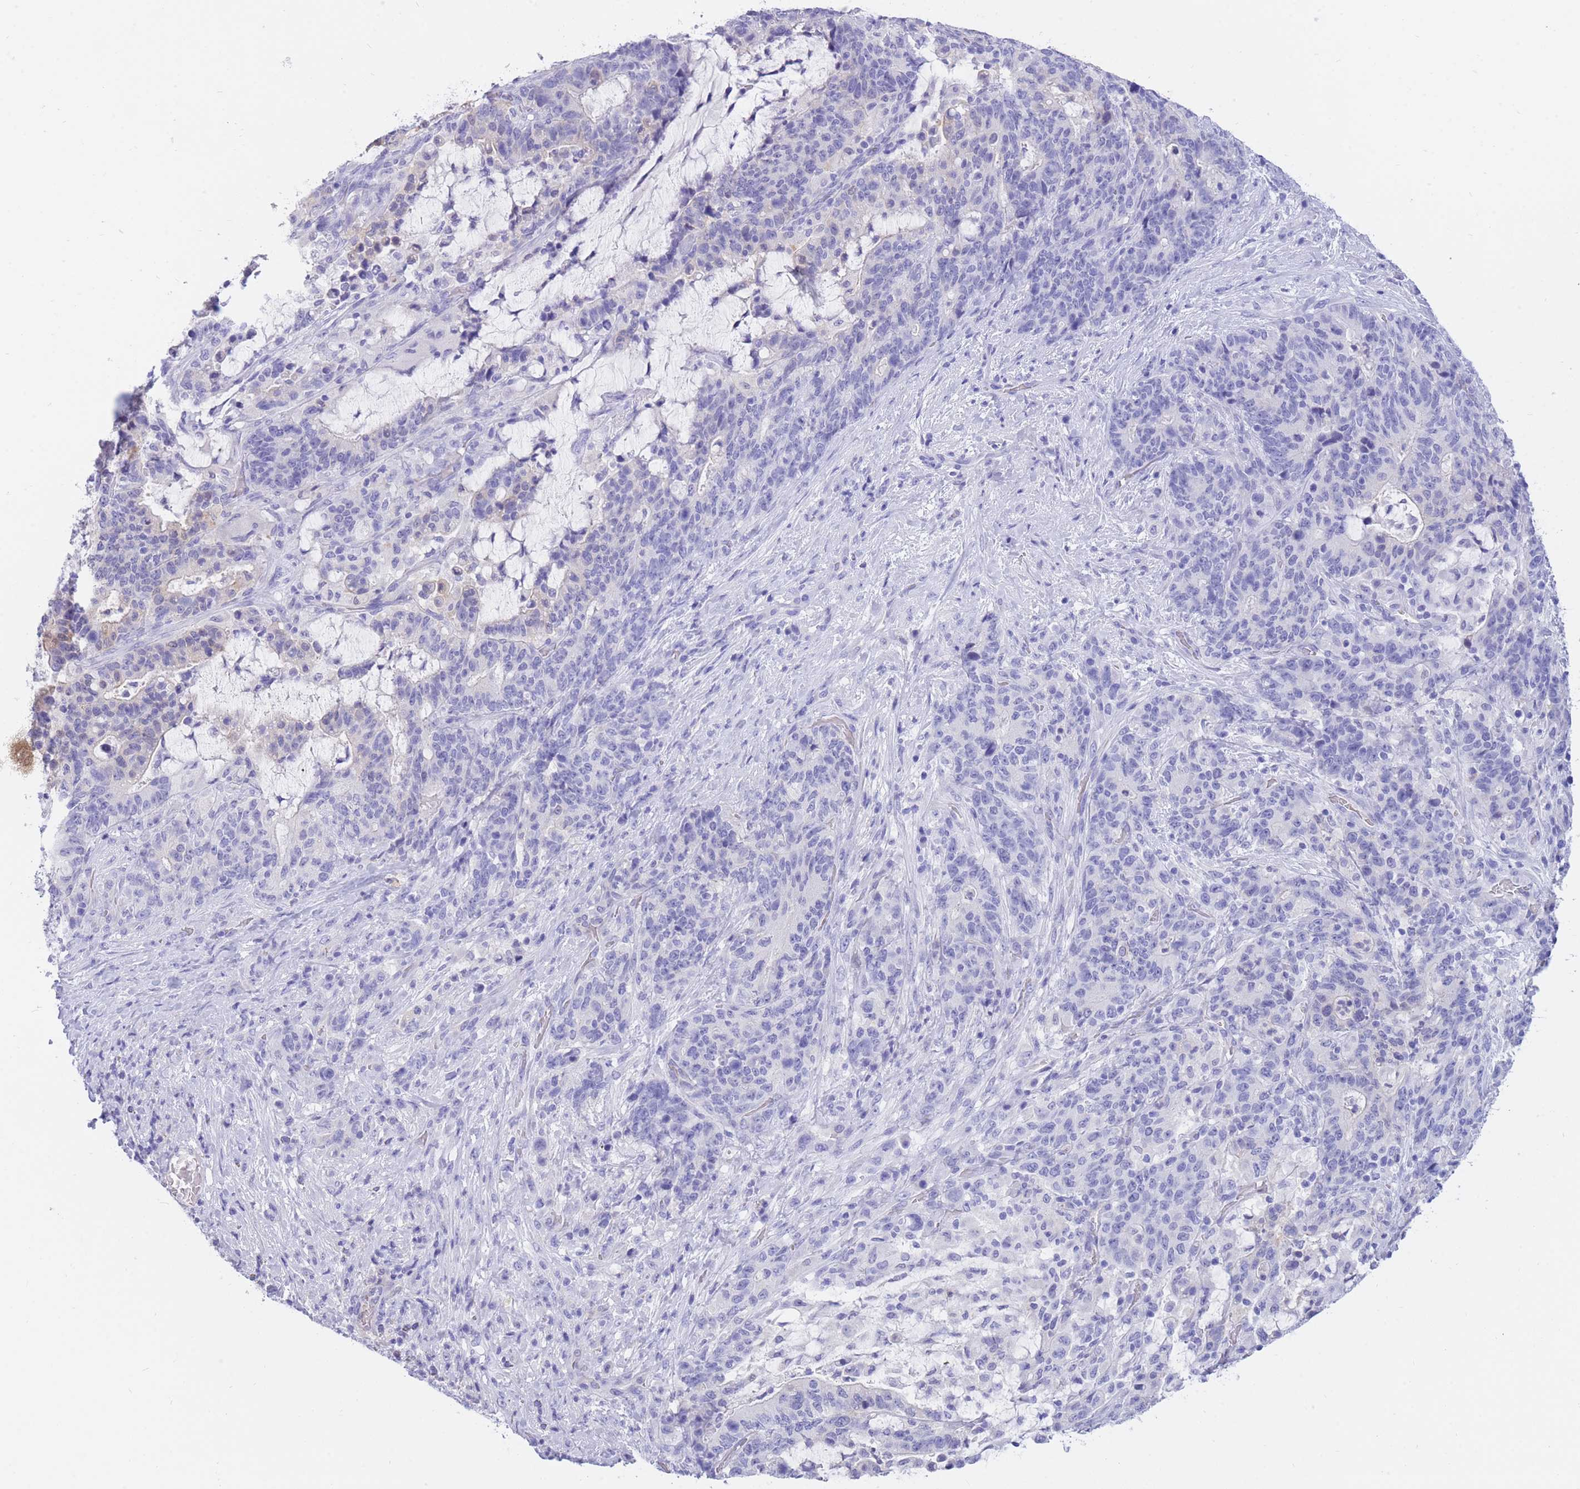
{"staining": {"intensity": "negative", "quantity": "none", "location": "none"}, "tissue": "stomach cancer", "cell_type": "Tumor cells", "image_type": "cancer", "snomed": [{"axis": "morphology", "description": "Normal tissue, NOS"}, {"axis": "morphology", "description": "Adenocarcinoma, NOS"}, {"axis": "topography", "description": "Stomach"}], "caption": "This is an IHC histopathology image of human stomach cancer. There is no staining in tumor cells.", "gene": "SULT1A1", "patient": {"sex": "female", "age": 64}}